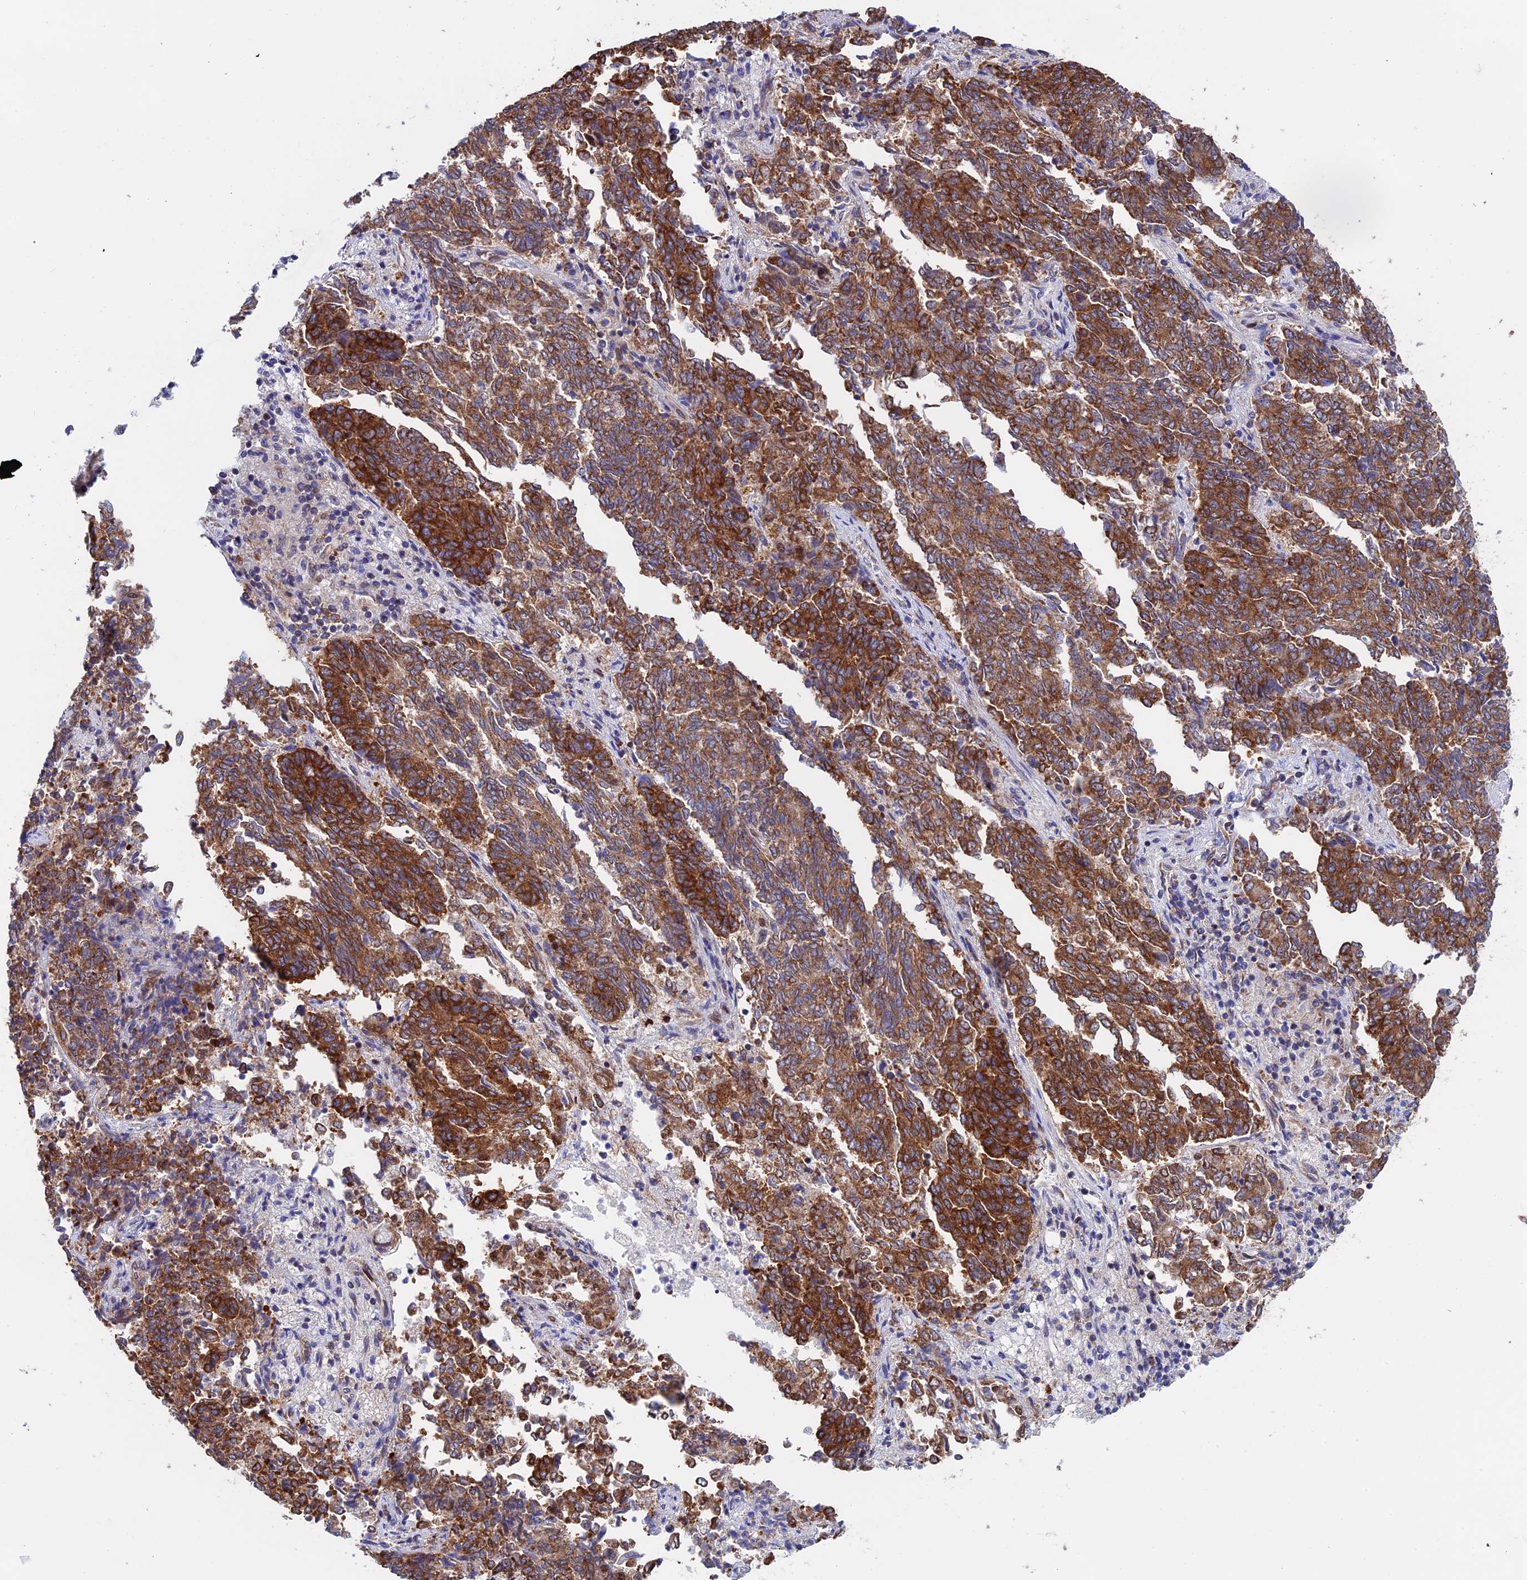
{"staining": {"intensity": "strong", "quantity": ">75%", "location": "cytoplasmic/membranous"}, "tissue": "endometrial cancer", "cell_type": "Tumor cells", "image_type": "cancer", "snomed": [{"axis": "morphology", "description": "Adenocarcinoma, NOS"}, {"axis": "topography", "description": "Endometrium"}], "caption": "Endometrial cancer was stained to show a protein in brown. There is high levels of strong cytoplasmic/membranous staining in approximately >75% of tumor cells.", "gene": "SLC9A5", "patient": {"sex": "female", "age": 80}}